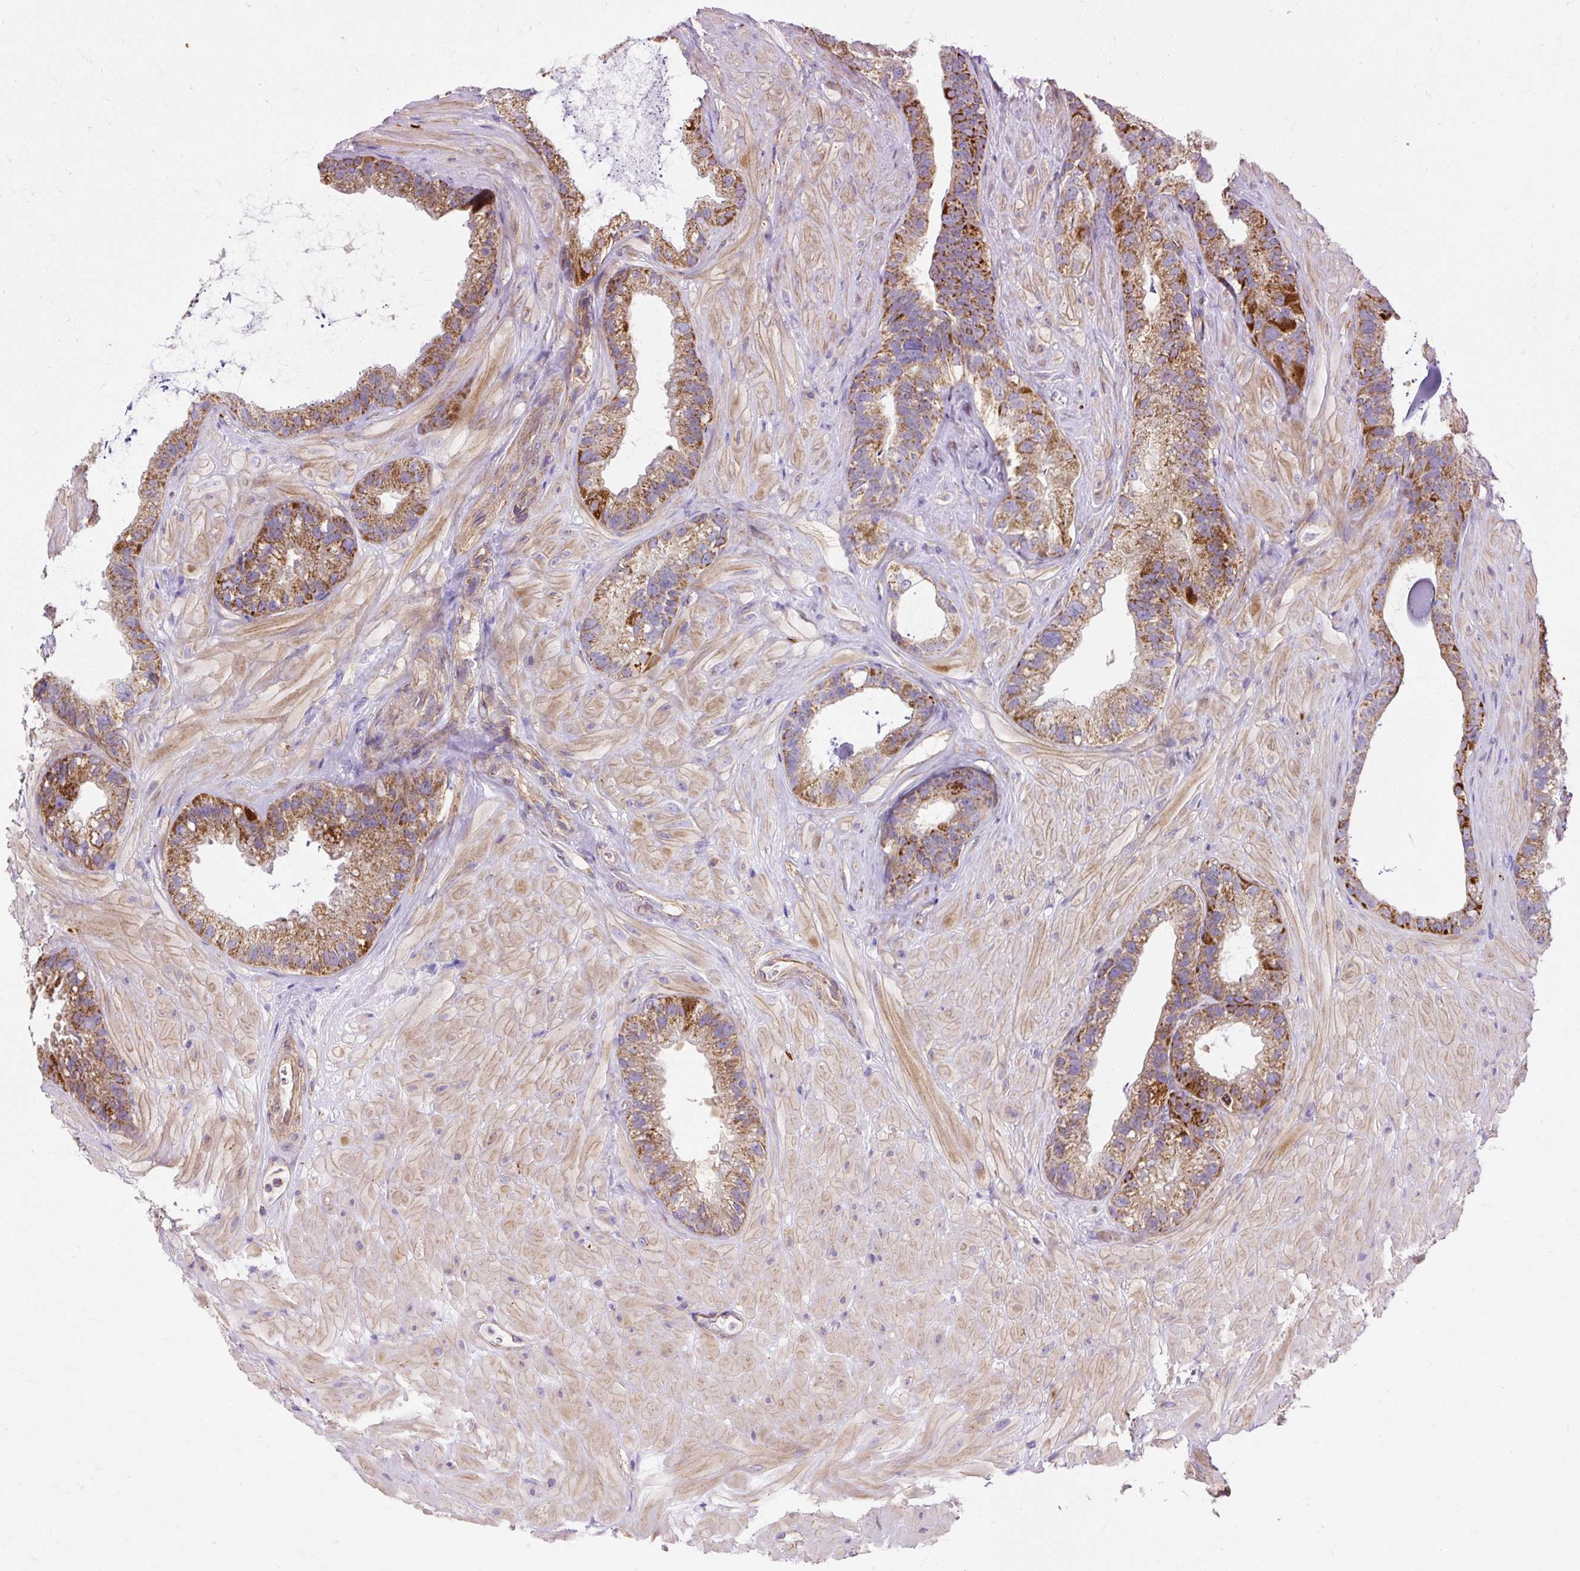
{"staining": {"intensity": "moderate", "quantity": ">75%", "location": "cytoplasmic/membranous"}, "tissue": "seminal vesicle", "cell_type": "Glandular cells", "image_type": "normal", "snomed": [{"axis": "morphology", "description": "Normal tissue, NOS"}, {"axis": "topography", "description": "Seminal veicle"}, {"axis": "topography", "description": "Peripheral nerve tissue"}], "caption": "Protein analysis of normal seminal vesicle reveals moderate cytoplasmic/membranous staining in about >75% of glandular cells. The protein is shown in brown color, while the nuclei are stained blue.", "gene": "CEP290", "patient": {"sex": "male", "age": 76}}